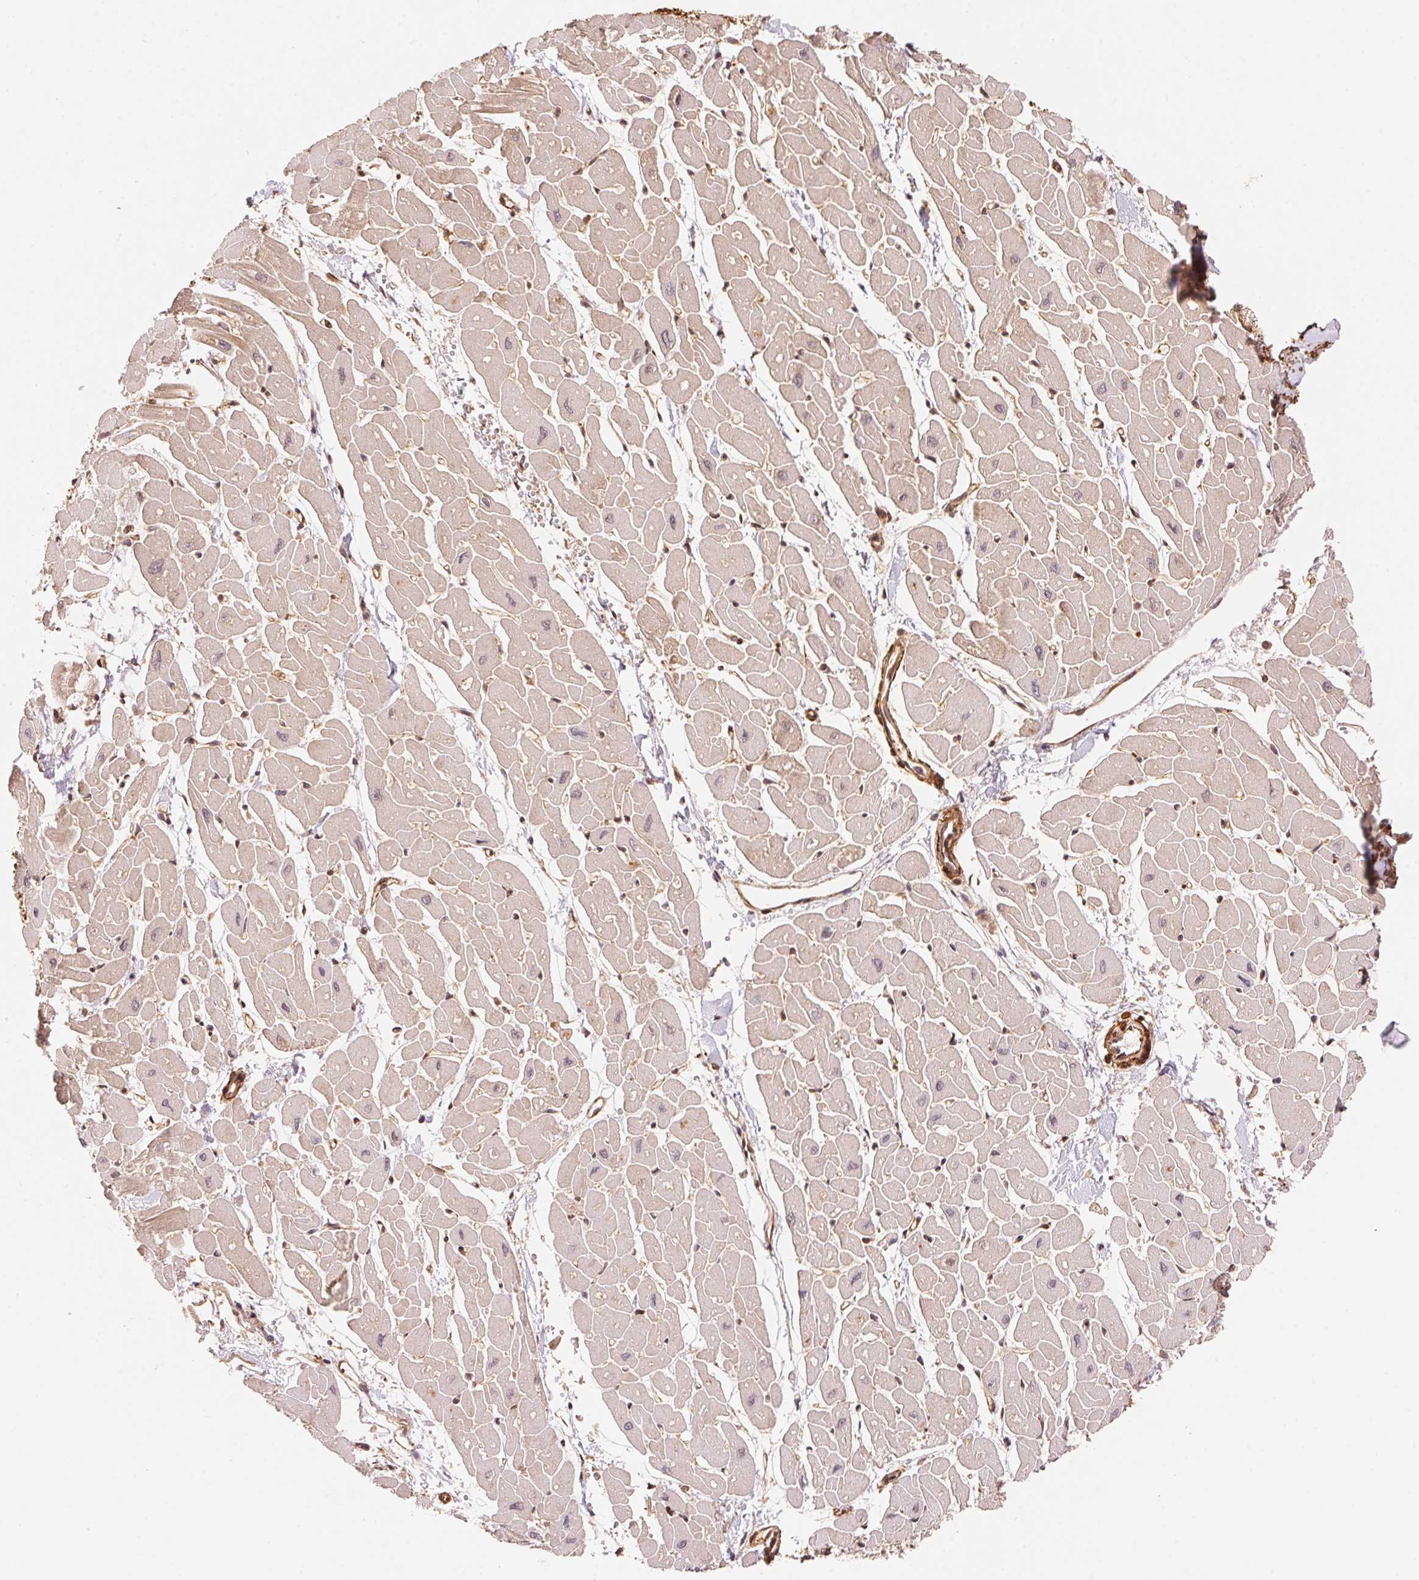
{"staining": {"intensity": "moderate", "quantity": "25%-75%", "location": "cytoplasmic/membranous,nuclear"}, "tissue": "heart muscle", "cell_type": "Cardiomyocytes", "image_type": "normal", "snomed": [{"axis": "morphology", "description": "Normal tissue, NOS"}, {"axis": "topography", "description": "Heart"}], "caption": "High-magnification brightfield microscopy of unremarkable heart muscle stained with DAB (brown) and counterstained with hematoxylin (blue). cardiomyocytes exhibit moderate cytoplasmic/membranous,nuclear expression is identified in about25%-75% of cells. The staining was performed using DAB (3,3'-diaminobenzidine), with brown indicating positive protein expression. Nuclei are stained blue with hematoxylin.", "gene": "TNIP2", "patient": {"sex": "male", "age": 57}}